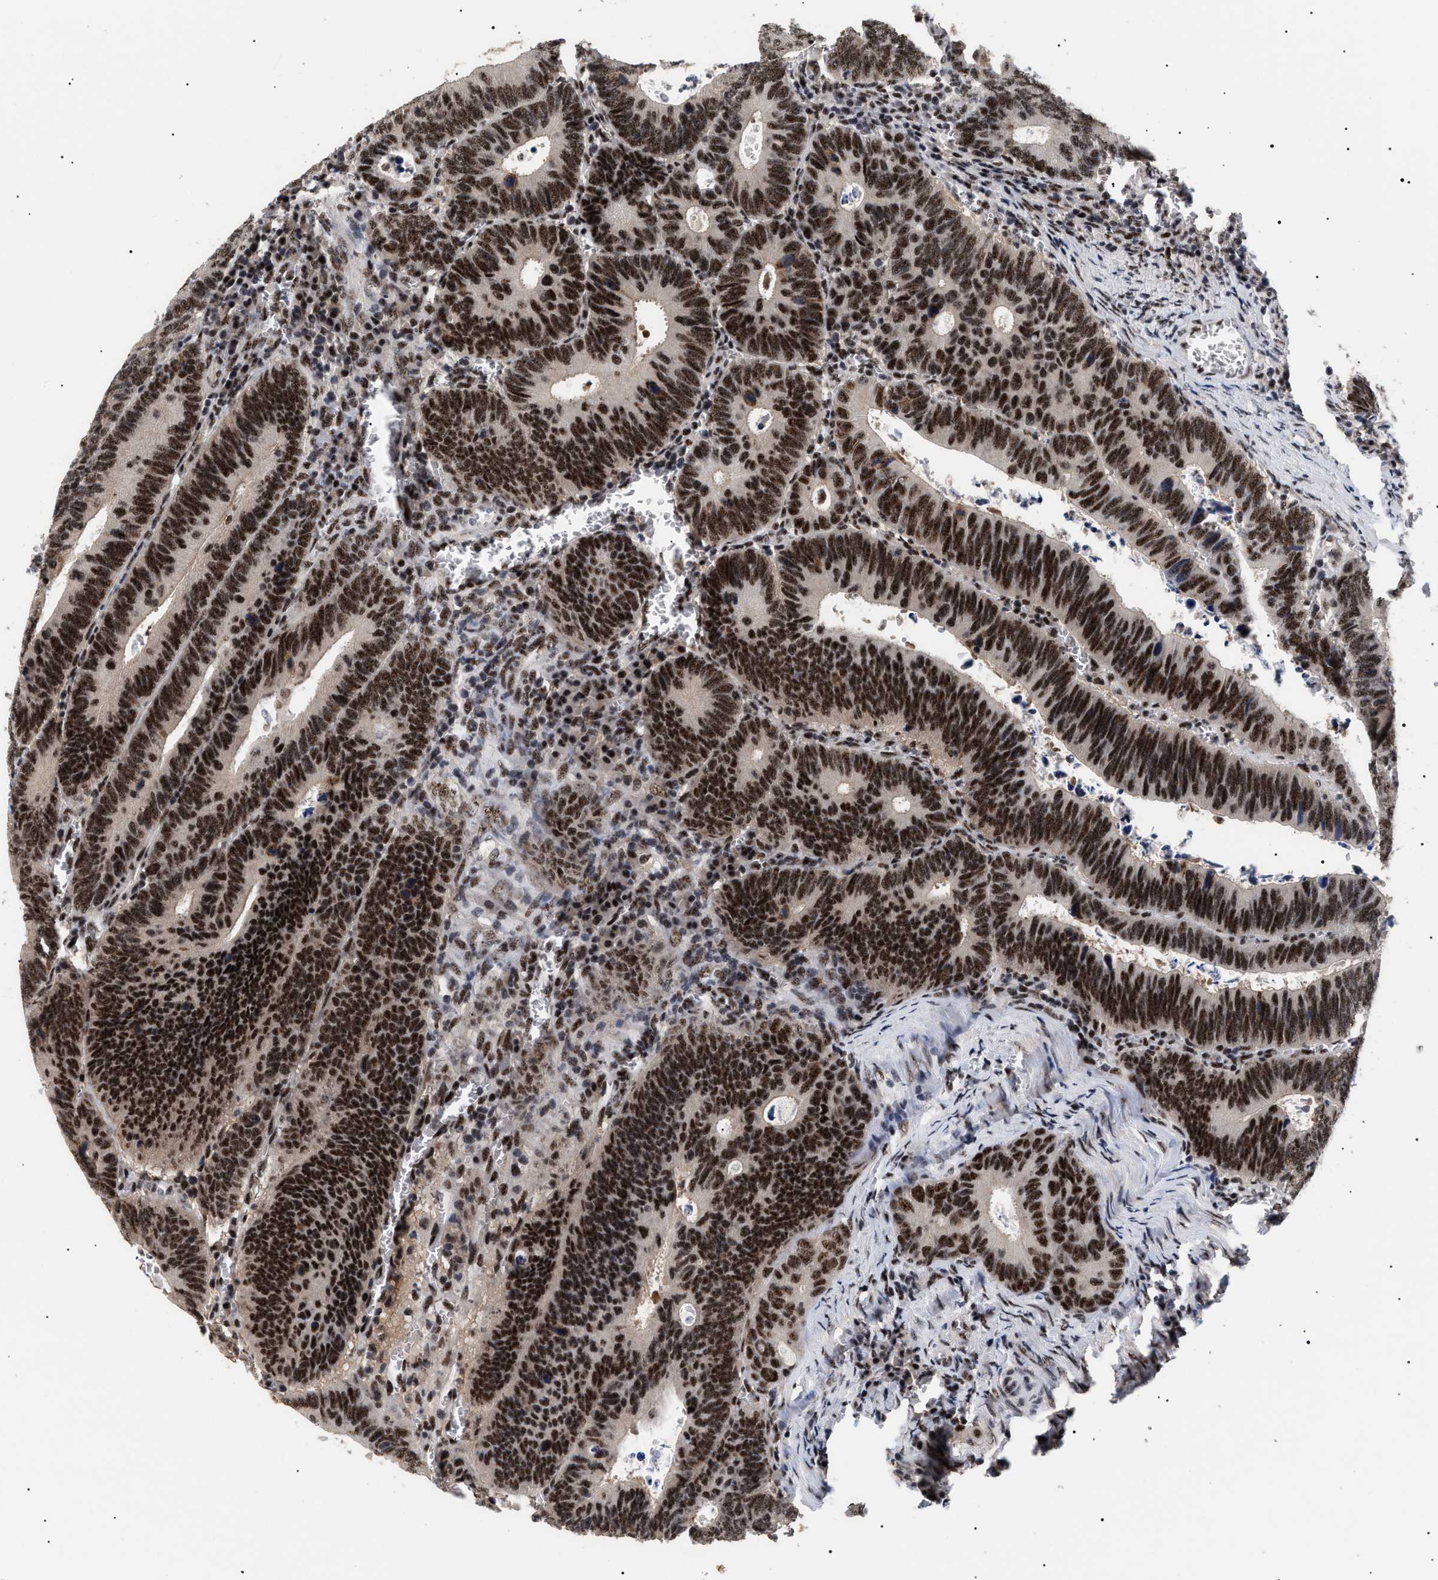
{"staining": {"intensity": "strong", "quantity": ">75%", "location": "nuclear"}, "tissue": "colorectal cancer", "cell_type": "Tumor cells", "image_type": "cancer", "snomed": [{"axis": "morphology", "description": "Inflammation, NOS"}, {"axis": "morphology", "description": "Adenocarcinoma, NOS"}, {"axis": "topography", "description": "Colon"}], "caption": "Immunohistochemistry staining of colorectal cancer, which shows high levels of strong nuclear positivity in approximately >75% of tumor cells indicating strong nuclear protein positivity. The staining was performed using DAB (brown) for protein detection and nuclei were counterstained in hematoxylin (blue).", "gene": "CAAP1", "patient": {"sex": "male", "age": 72}}